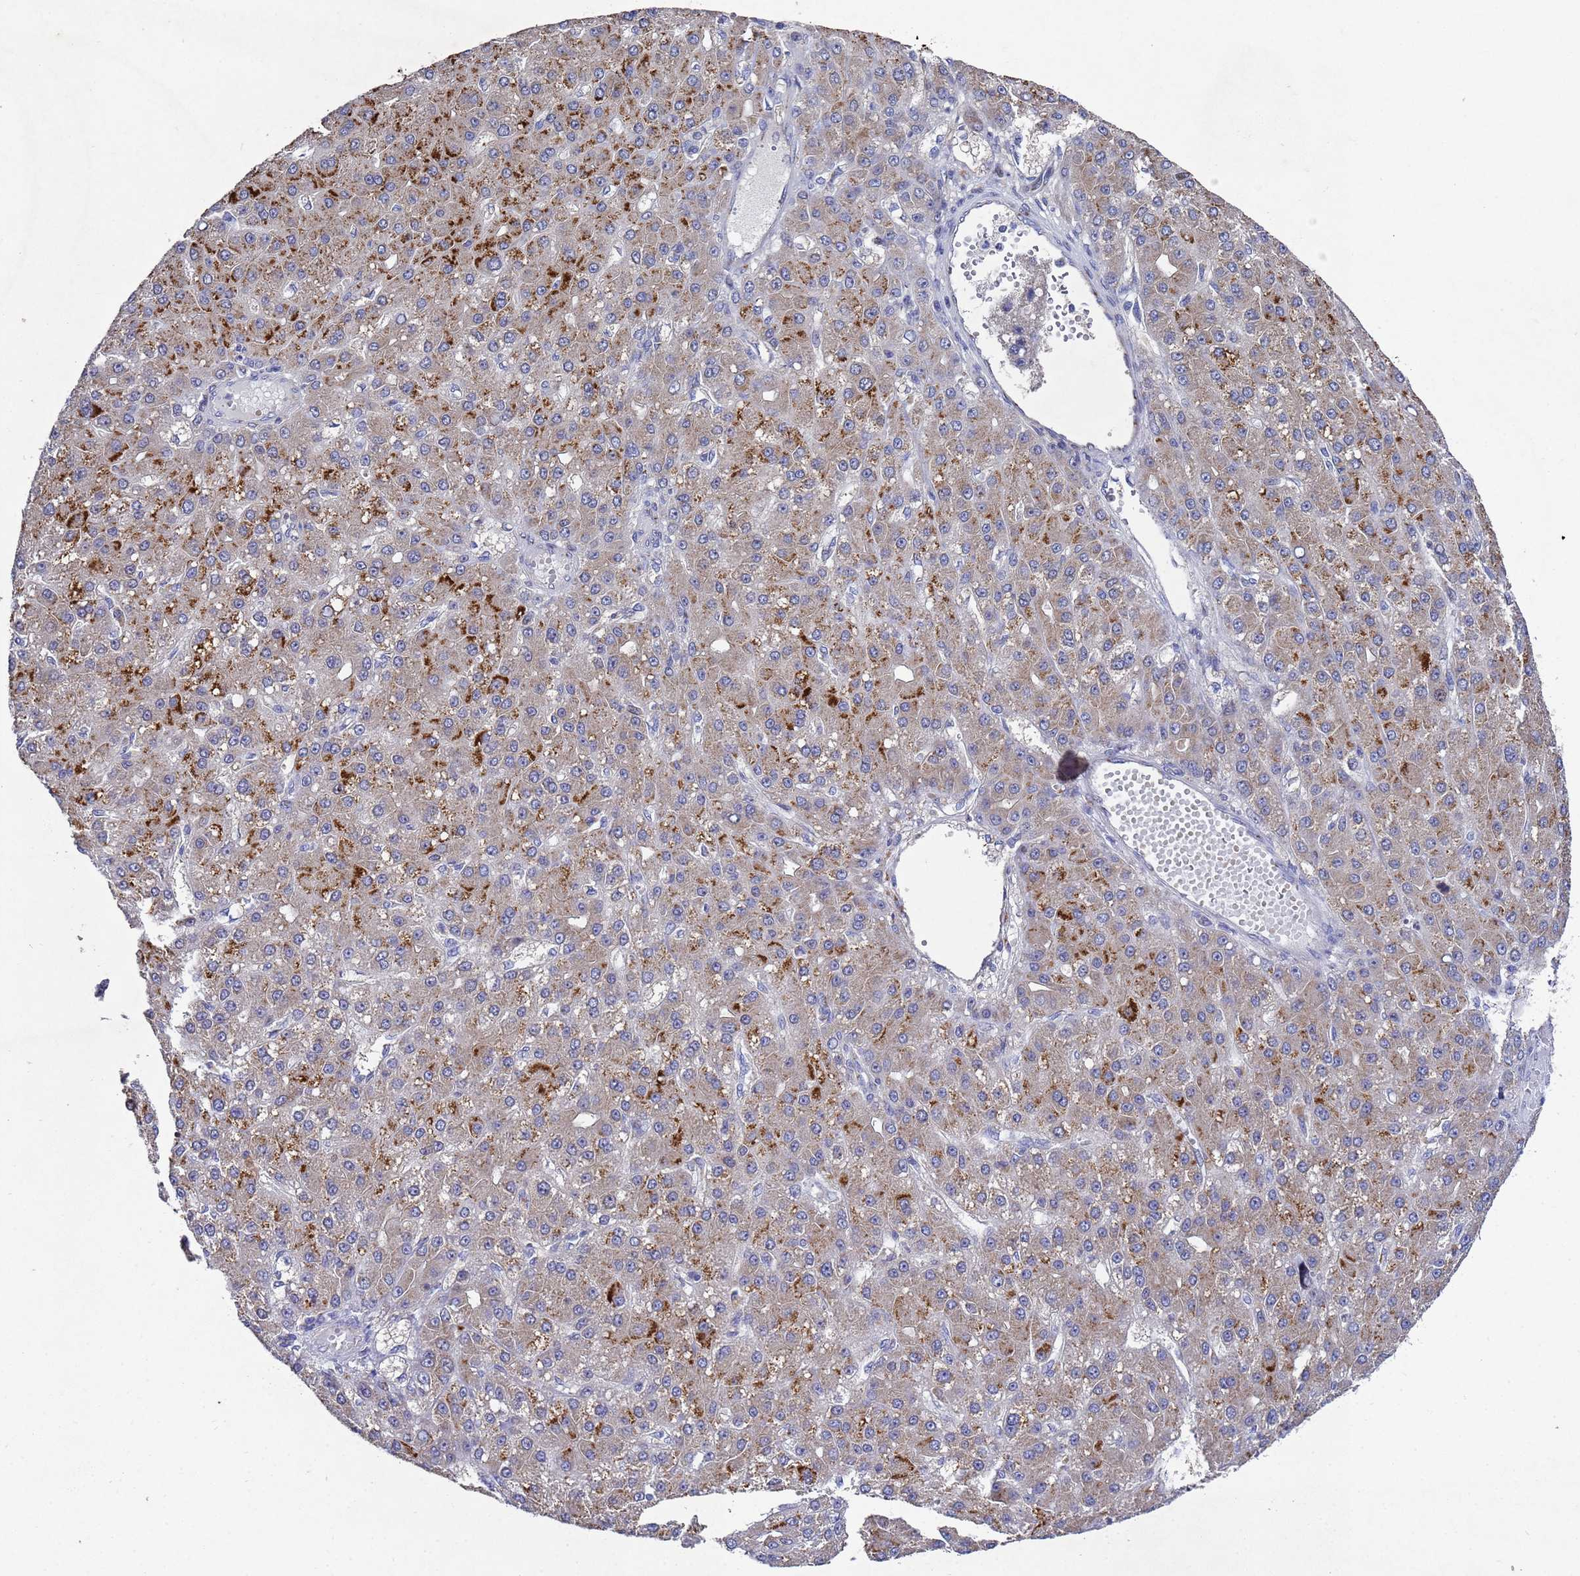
{"staining": {"intensity": "moderate", "quantity": "25%-75%", "location": "cytoplasmic/membranous"}, "tissue": "liver cancer", "cell_type": "Tumor cells", "image_type": "cancer", "snomed": [{"axis": "morphology", "description": "Carcinoma, Hepatocellular, NOS"}, {"axis": "topography", "description": "Liver"}], "caption": "Protein expression analysis of liver cancer (hepatocellular carcinoma) exhibits moderate cytoplasmic/membranous staining in about 25%-75% of tumor cells.", "gene": "NSUN6", "patient": {"sex": "male", "age": 67}}